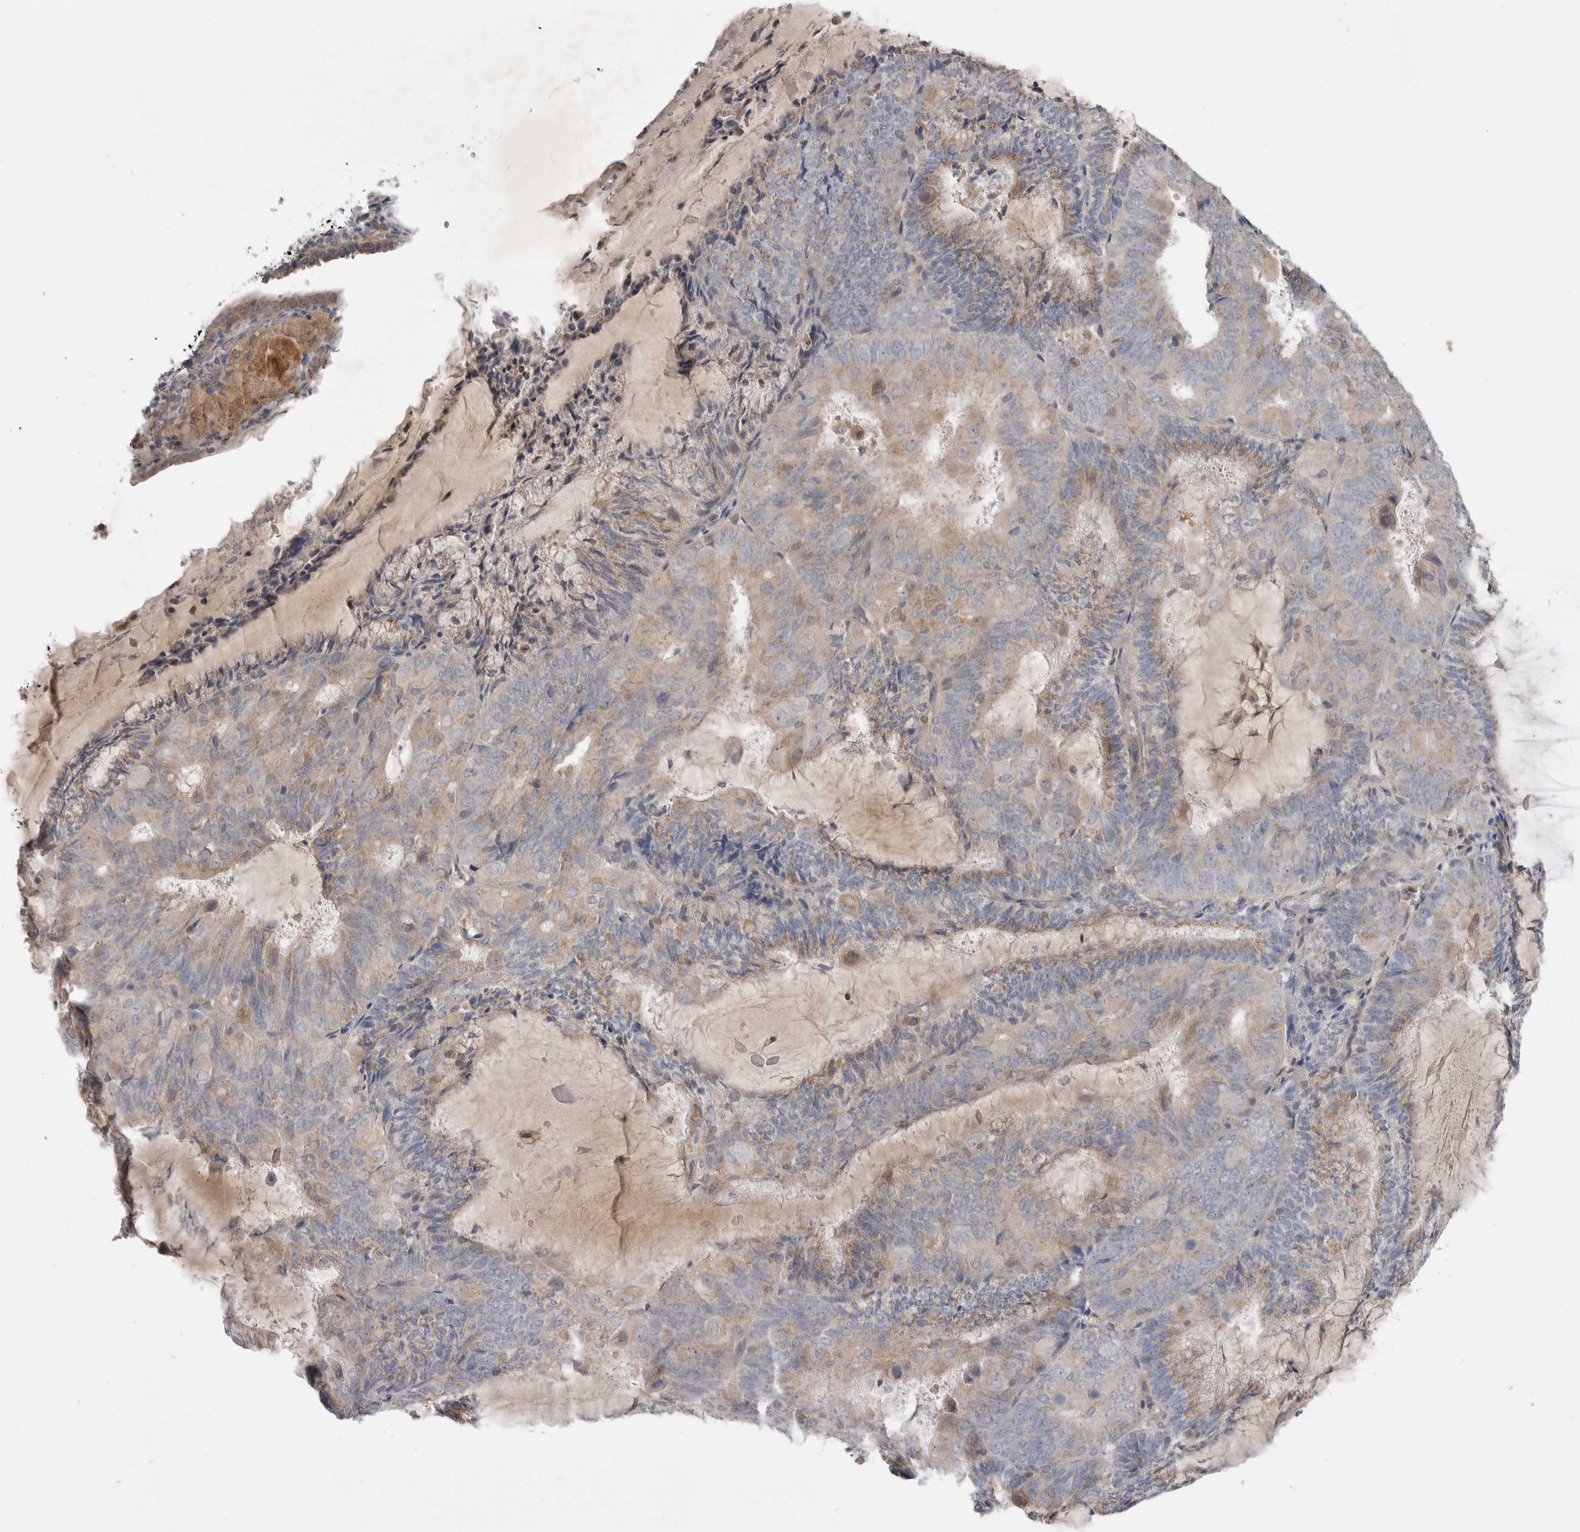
{"staining": {"intensity": "weak", "quantity": "25%-75%", "location": "cytoplasmic/membranous"}, "tissue": "endometrial cancer", "cell_type": "Tumor cells", "image_type": "cancer", "snomed": [{"axis": "morphology", "description": "Adenocarcinoma, NOS"}, {"axis": "topography", "description": "Endometrium"}], "caption": "Immunohistochemistry (IHC) histopathology image of endometrial cancer (adenocarcinoma) stained for a protein (brown), which shows low levels of weak cytoplasmic/membranous positivity in about 25%-75% of tumor cells.", "gene": "SRD5A3", "patient": {"sex": "female", "age": 81}}